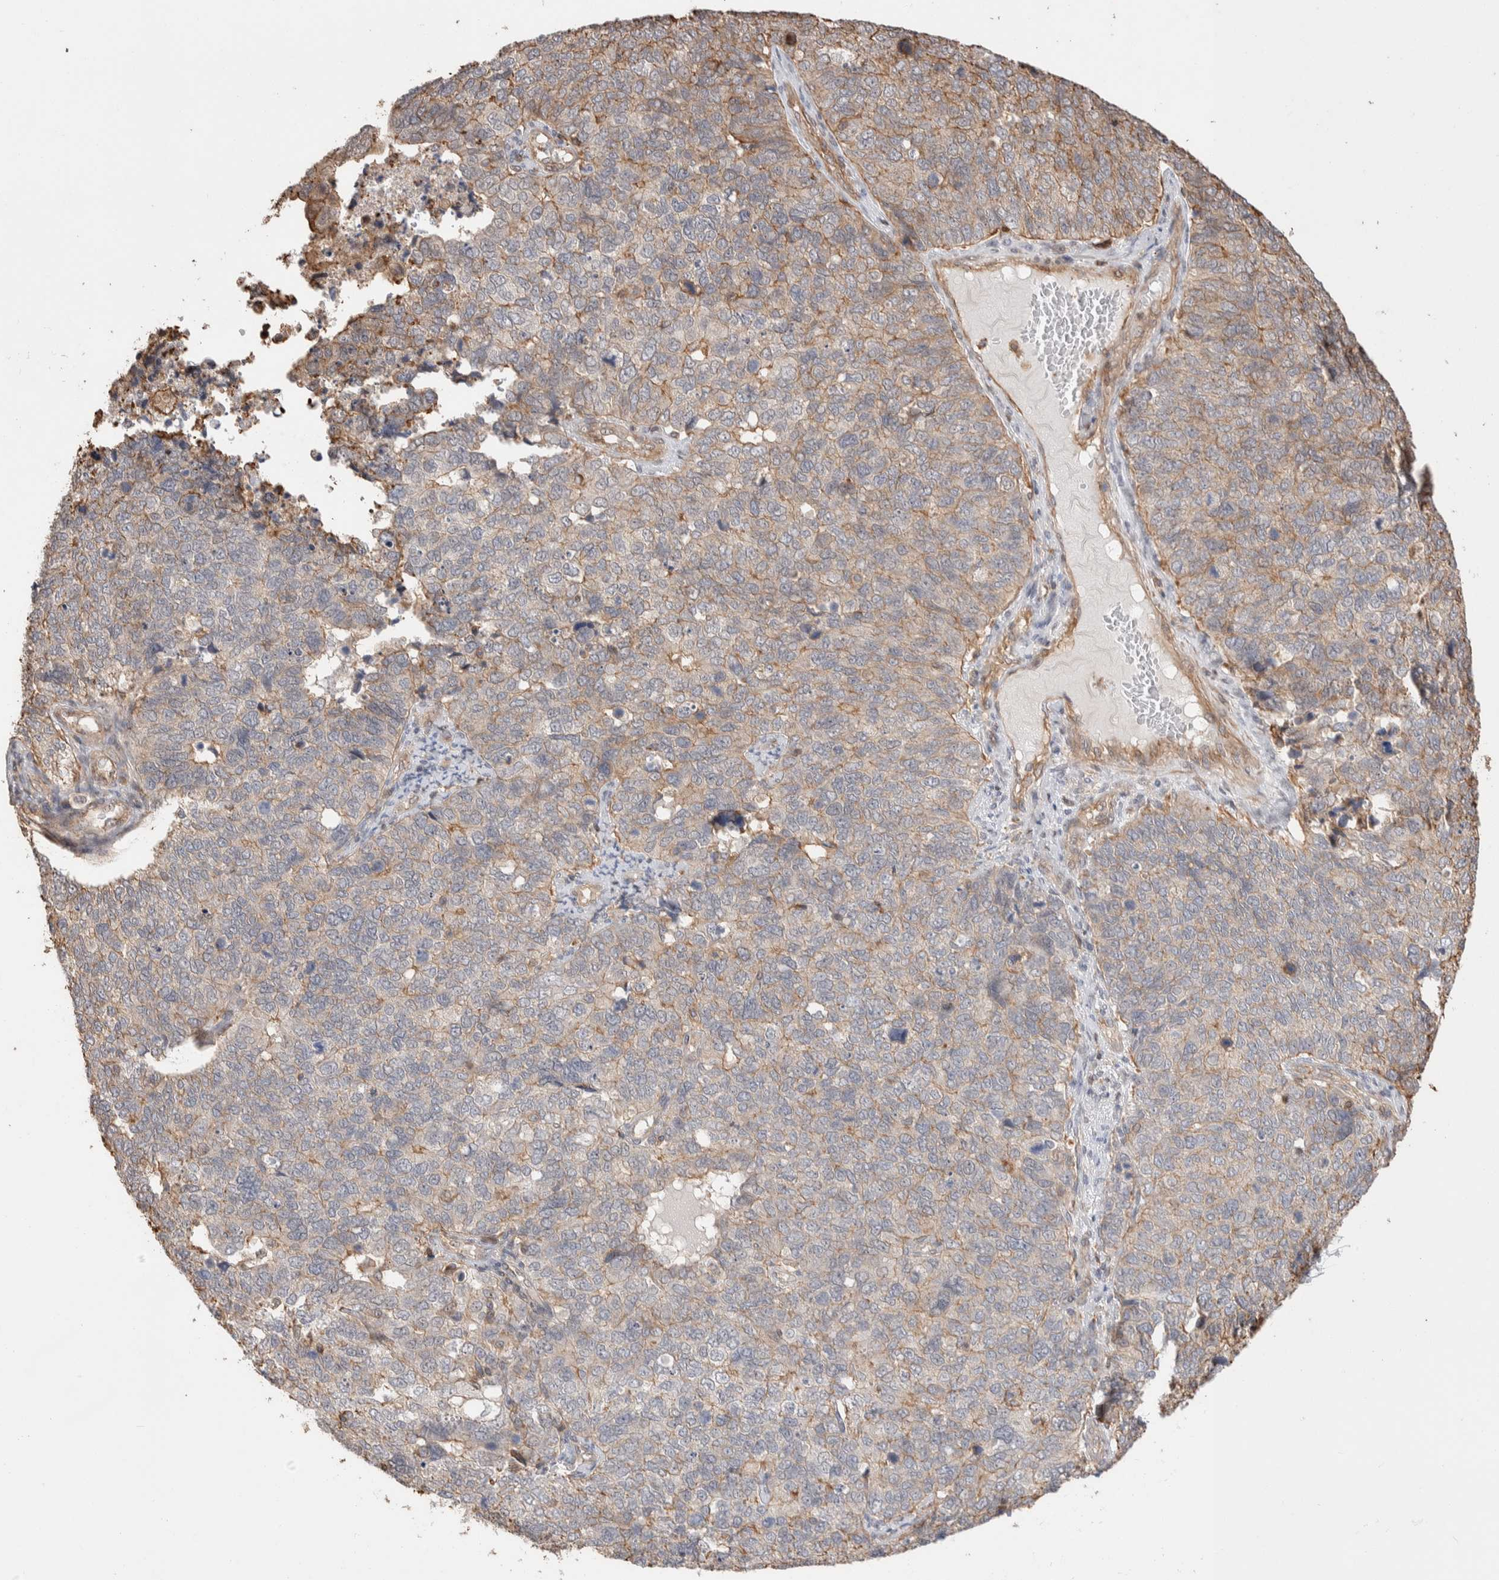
{"staining": {"intensity": "weak", "quantity": "25%-75%", "location": "cytoplasmic/membranous"}, "tissue": "cervical cancer", "cell_type": "Tumor cells", "image_type": "cancer", "snomed": [{"axis": "morphology", "description": "Squamous cell carcinoma, NOS"}, {"axis": "topography", "description": "Cervix"}], "caption": "Cervical cancer (squamous cell carcinoma) tissue demonstrates weak cytoplasmic/membranous positivity in approximately 25%-75% of tumor cells, visualized by immunohistochemistry.", "gene": "ZNF704", "patient": {"sex": "female", "age": 63}}